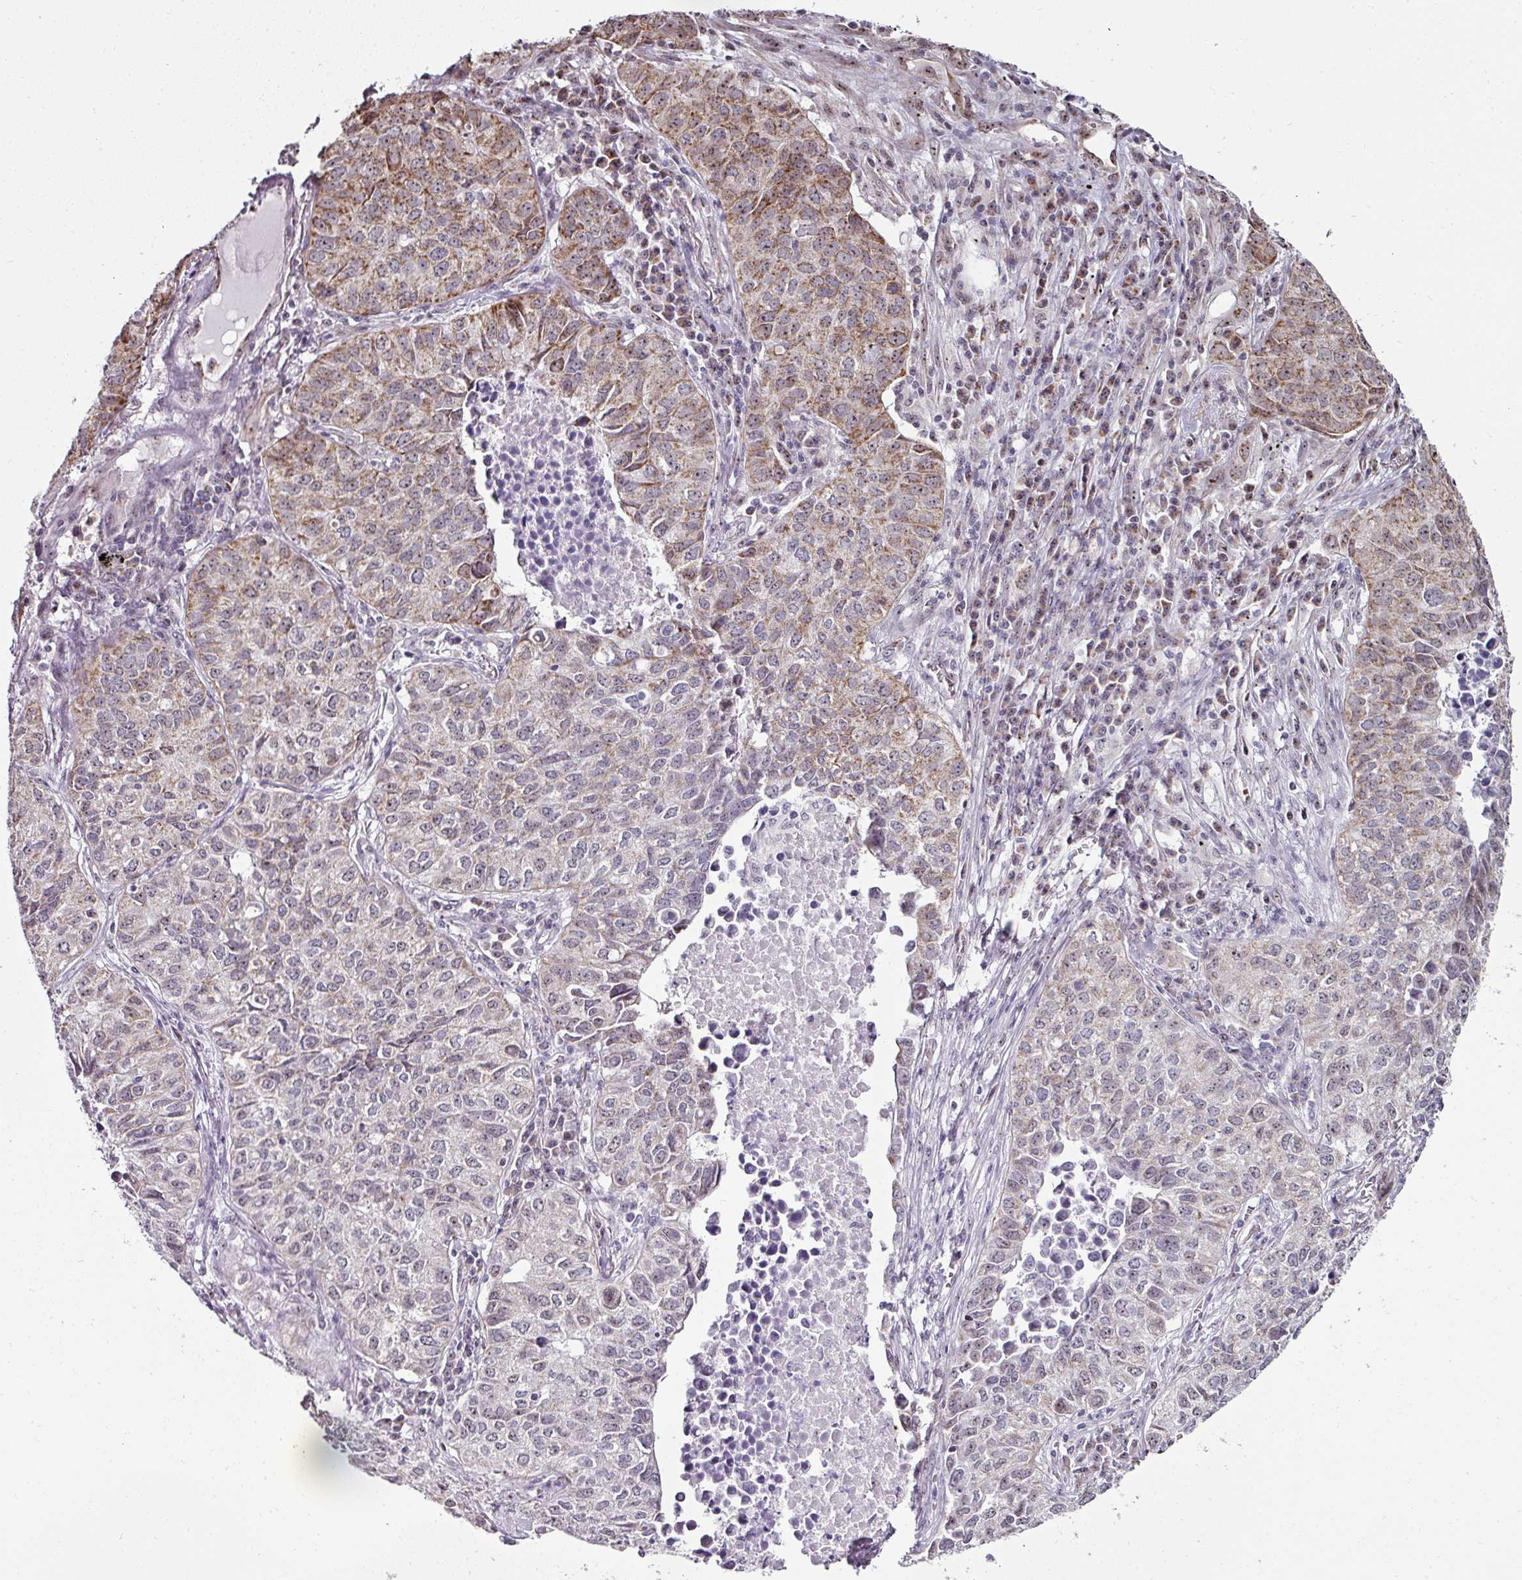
{"staining": {"intensity": "moderate", "quantity": "<25%", "location": "cytoplasmic/membranous,nuclear"}, "tissue": "lung cancer", "cell_type": "Tumor cells", "image_type": "cancer", "snomed": [{"axis": "morphology", "description": "Adenocarcinoma, NOS"}, {"axis": "topography", "description": "Lung"}], "caption": "Moderate cytoplasmic/membranous and nuclear positivity is appreciated in approximately <25% of tumor cells in adenocarcinoma (lung).", "gene": "NACC2", "patient": {"sex": "female", "age": 50}}